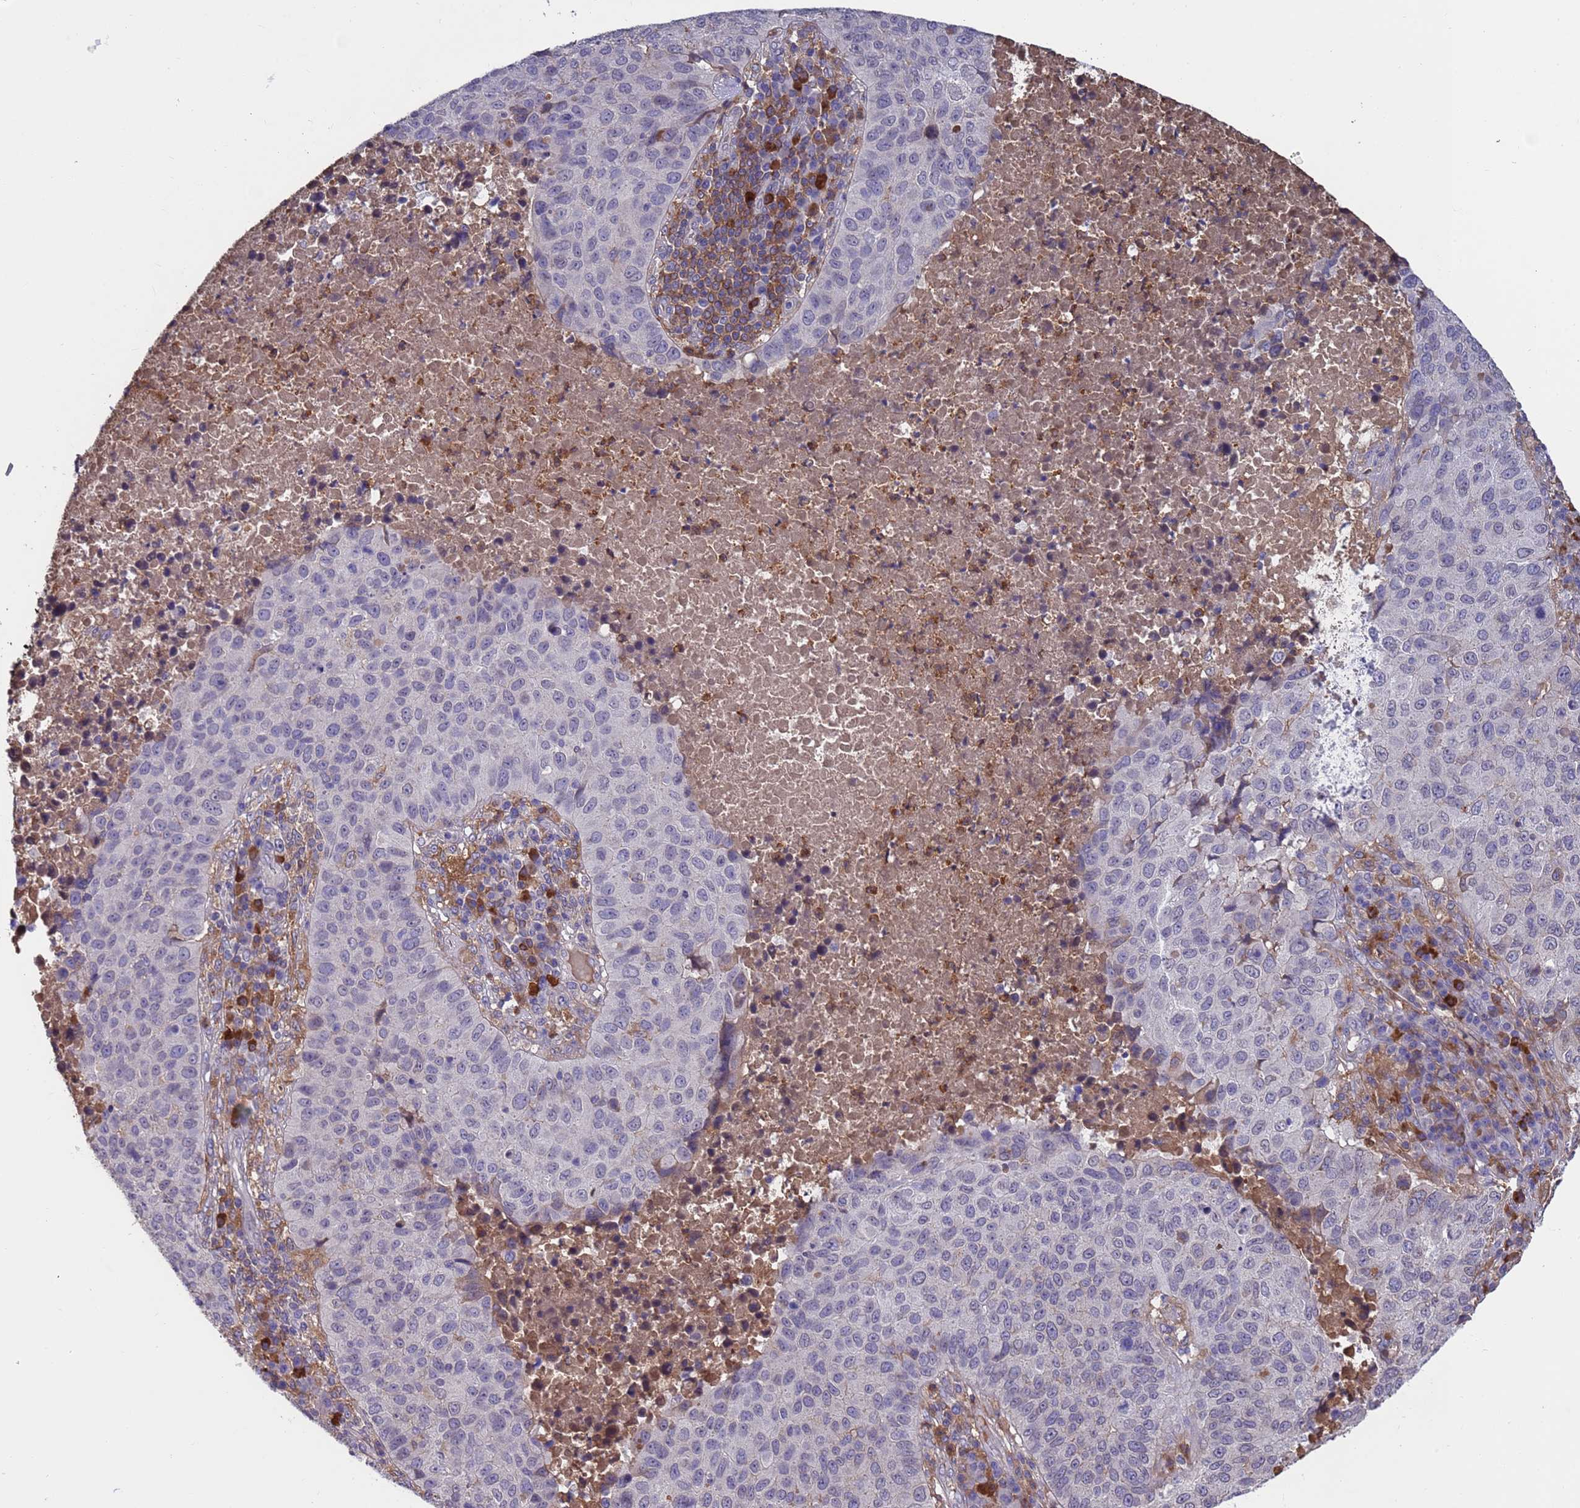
{"staining": {"intensity": "negative", "quantity": "none", "location": "none"}, "tissue": "lung cancer", "cell_type": "Tumor cells", "image_type": "cancer", "snomed": [{"axis": "morphology", "description": "Squamous cell carcinoma, NOS"}, {"axis": "topography", "description": "Lung"}], "caption": "Immunohistochemical staining of human lung cancer shows no significant staining in tumor cells. Nuclei are stained in blue.", "gene": "AMPD3", "patient": {"sex": "male", "age": 73}}